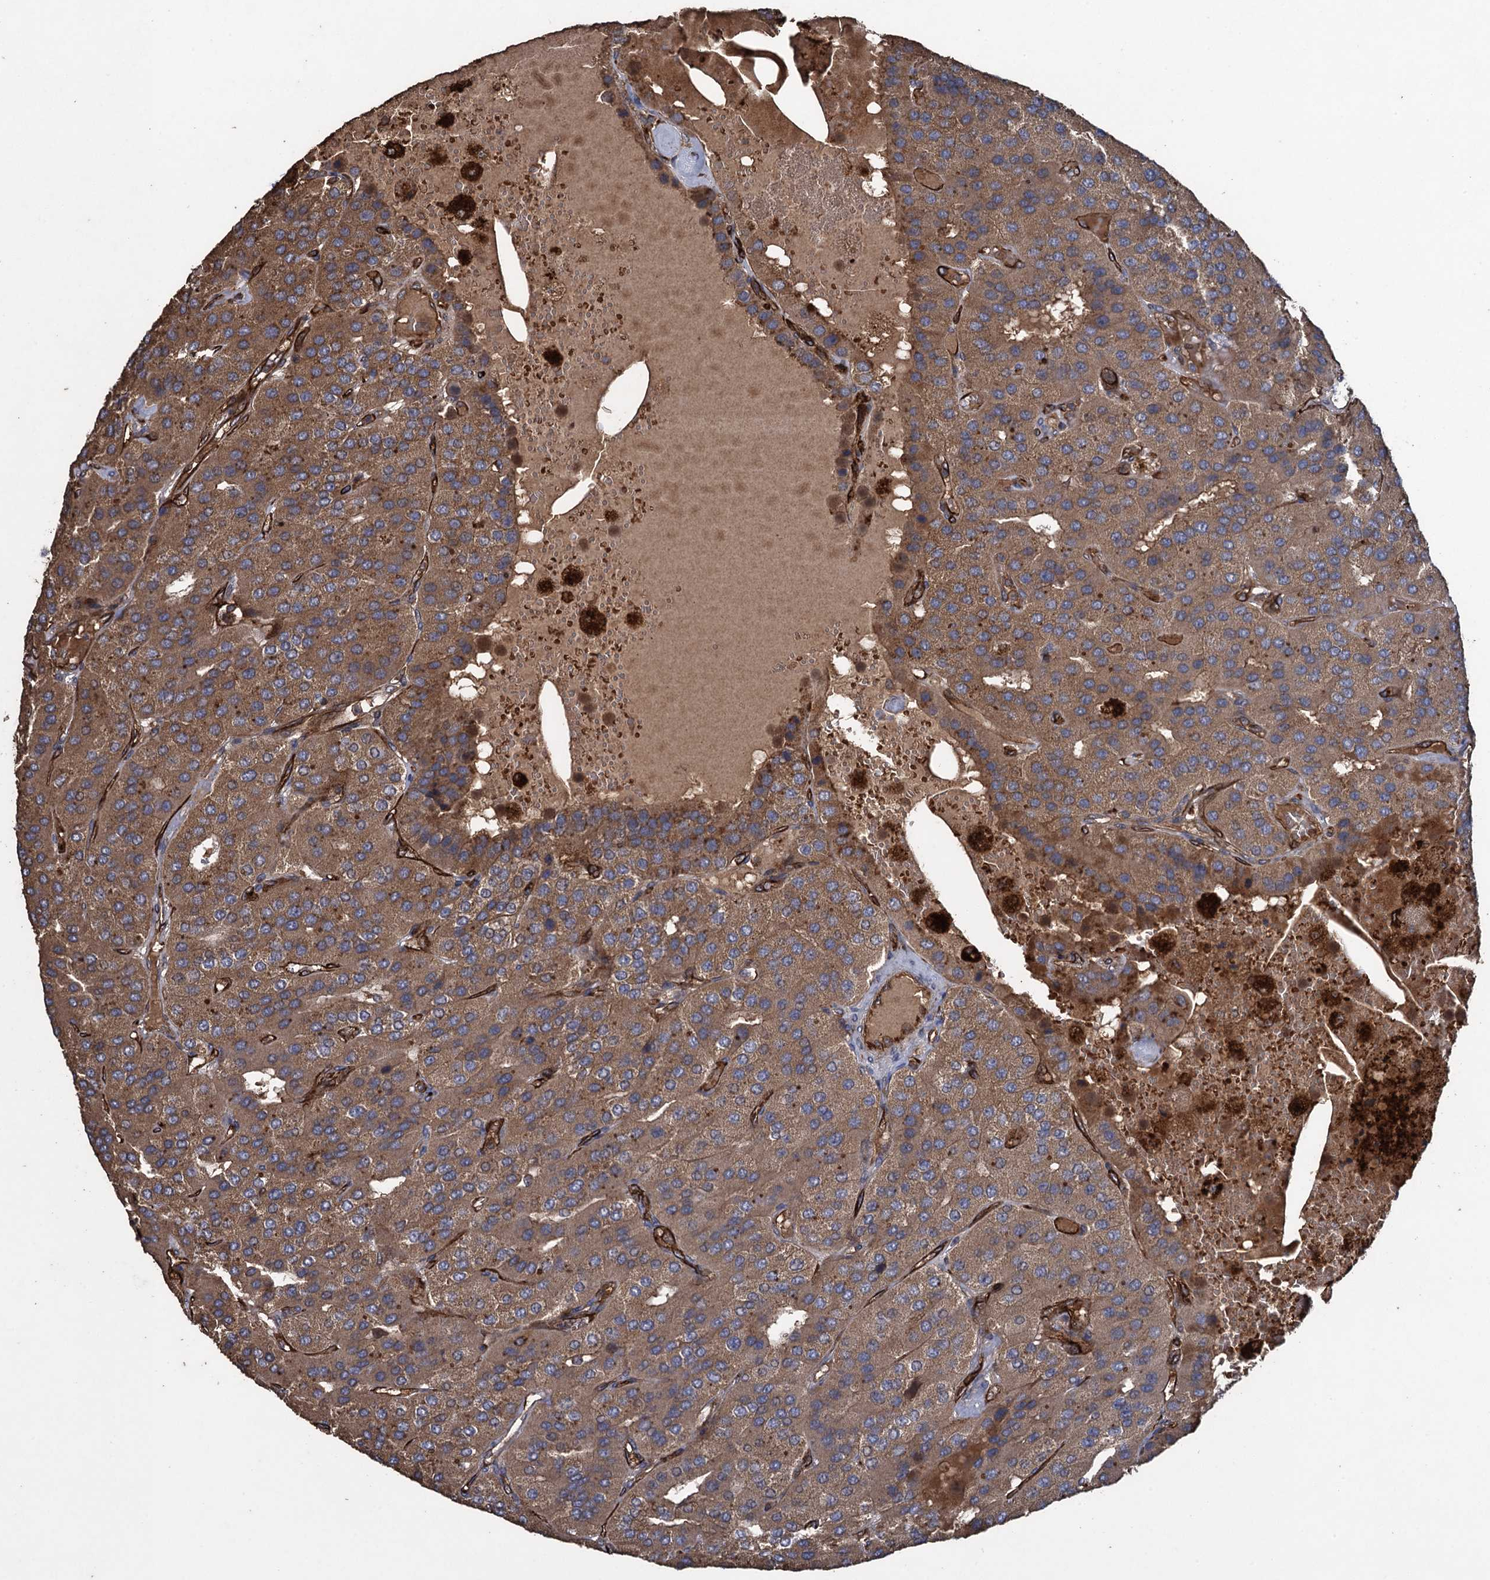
{"staining": {"intensity": "moderate", "quantity": ">75%", "location": "cytoplasmic/membranous"}, "tissue": "parathyroid gland", "cell_type": "Glandular cells", "image_type": "normal", "snomed": [{"axis": "morphology", "description": "Normal tissue, NOS"}, {"axis": "morphology", "description": "Adenoma, NOS"}, {"axis": "topography", "description": "Parathyroid gland"}], "caption": "This histopathology image shows benign parathyroid gland stained with immunohistochemistry (IHC) to label a protein in brown. The cytoplasmic/membranous of glandular cells show moderate positivity for the protein. Nuclei are counter-stained blue.", "gene": "TXNDC11", "patient": {"sex": "female", "age": 86}}